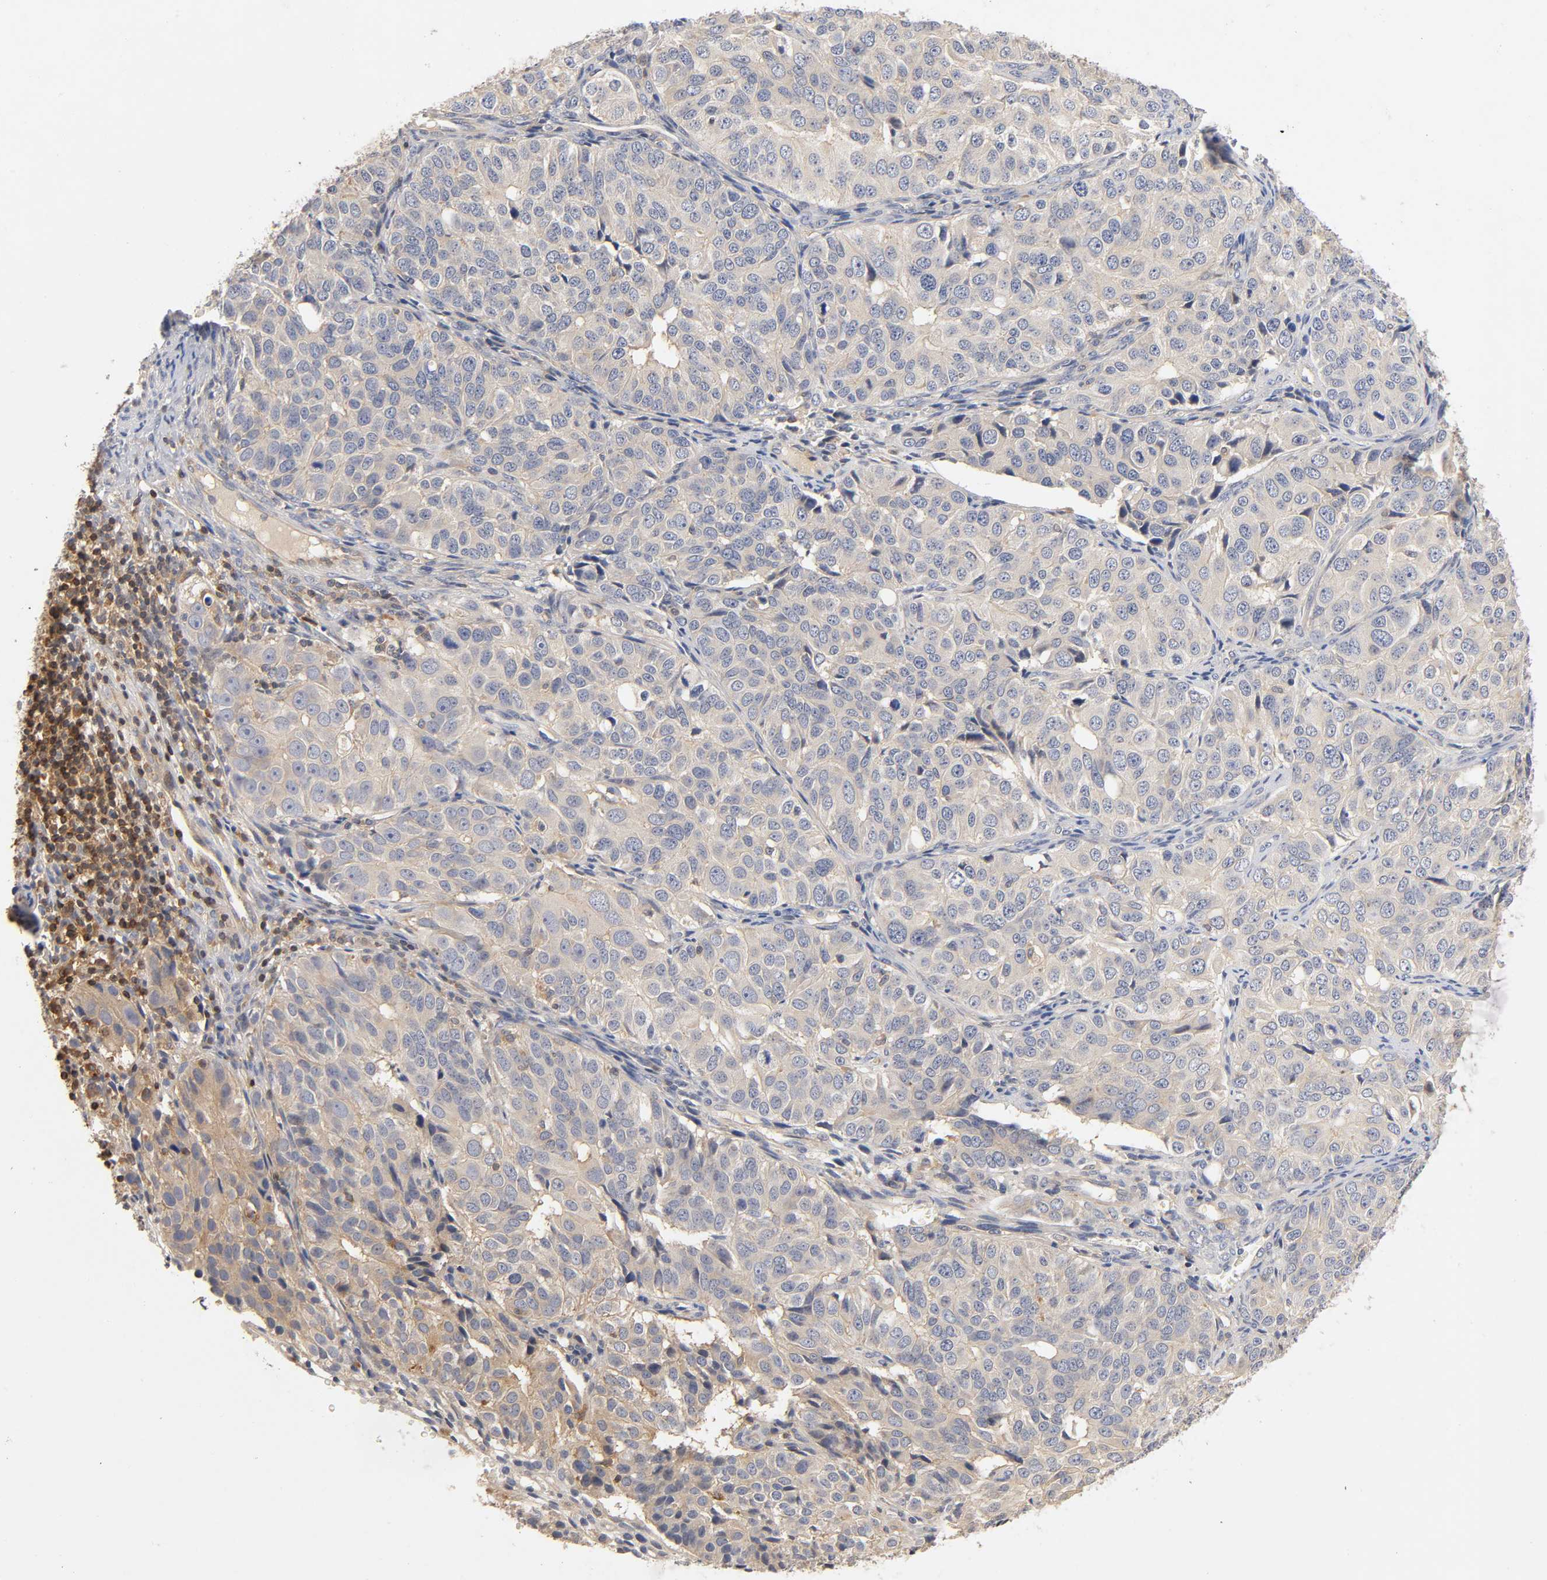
{"staining": {"intensity": "weak", "quantity": "25%-75%", "location": "cytoplasmic/membranous"}, "tissue": "ovarian cancer", "cell_type": "Tumor cells", "image_type": "cancer", "snomed": [{"axis": "morphology", "description": "Carcinoma, endometroid"}, {"axis": "topography", "description": "Ovary"}], "caption": "Human endometroid carcinoma (ovarian) stained for a protein (brown) demonstrates weak cytoplasmic/membranous positive staining in approximately 25%-75% of tumor cells.", "gene": "RHOA", "patient": {"sex": "female", "age": 51}}